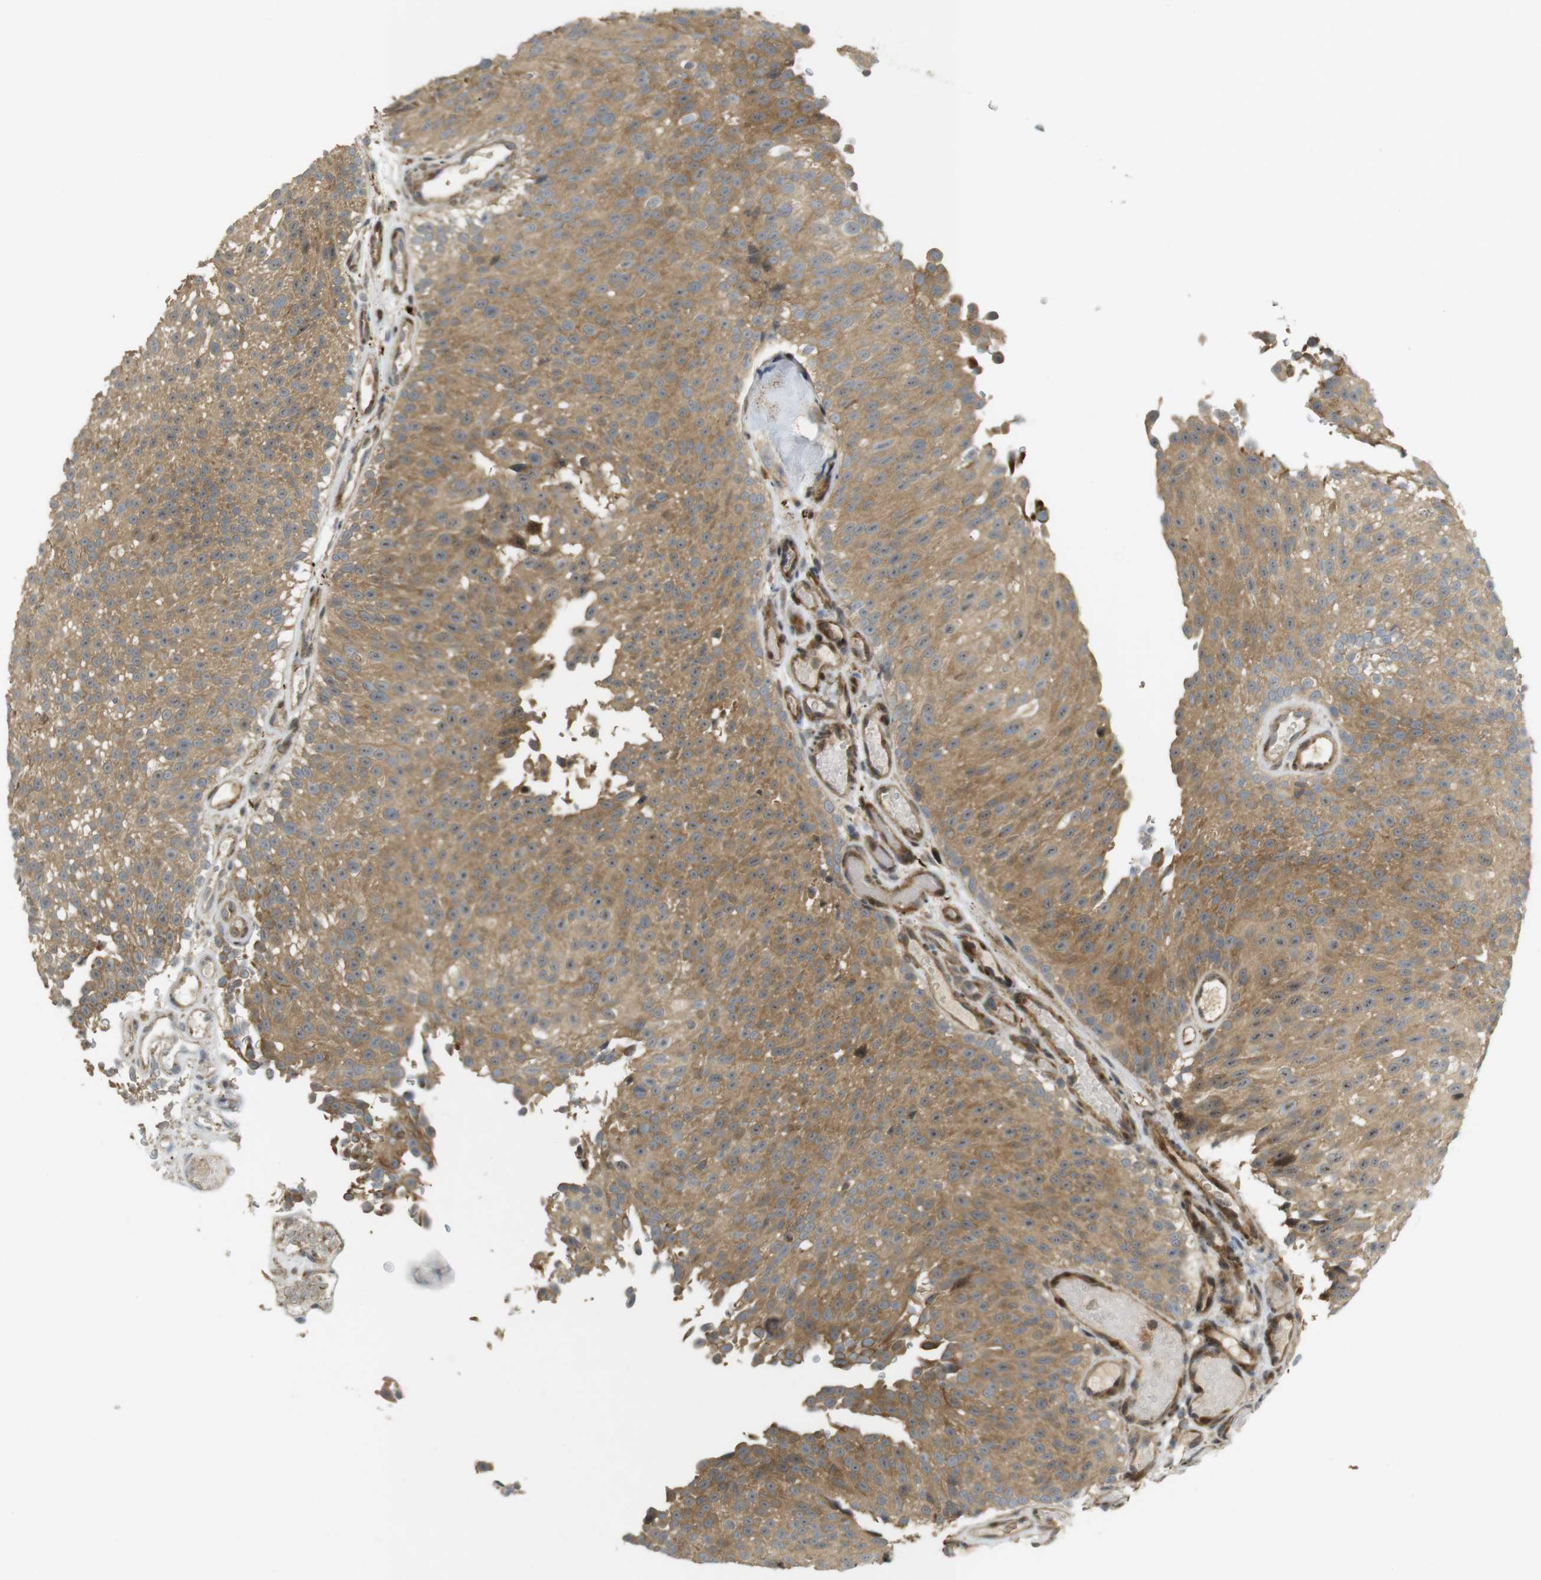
{"staining": {"intensity": "moderate", "quantity": ">75%", "location": "cytoplasmic/membranous,nuclear"}, "tissue": "urothelial cancer", "cell_type": "Tumor cells", "image_type": "cancer", "snomed": [{"axis": "morphology", "description": "Urothelial carcinoma, Low grade"}, {"axis": "topography", "description": "Urinary bladder"}], "caption": "IHC micrograph of human urothelial carcinoma (low-grade) stained for a protein (brown), which shows medium levels of moderate cytoplasmic/membranous and nuclear staining in approximately >75% of tumor cells.", "gene": "TMX3", "patient": {"sex": "male", "age": 78}}